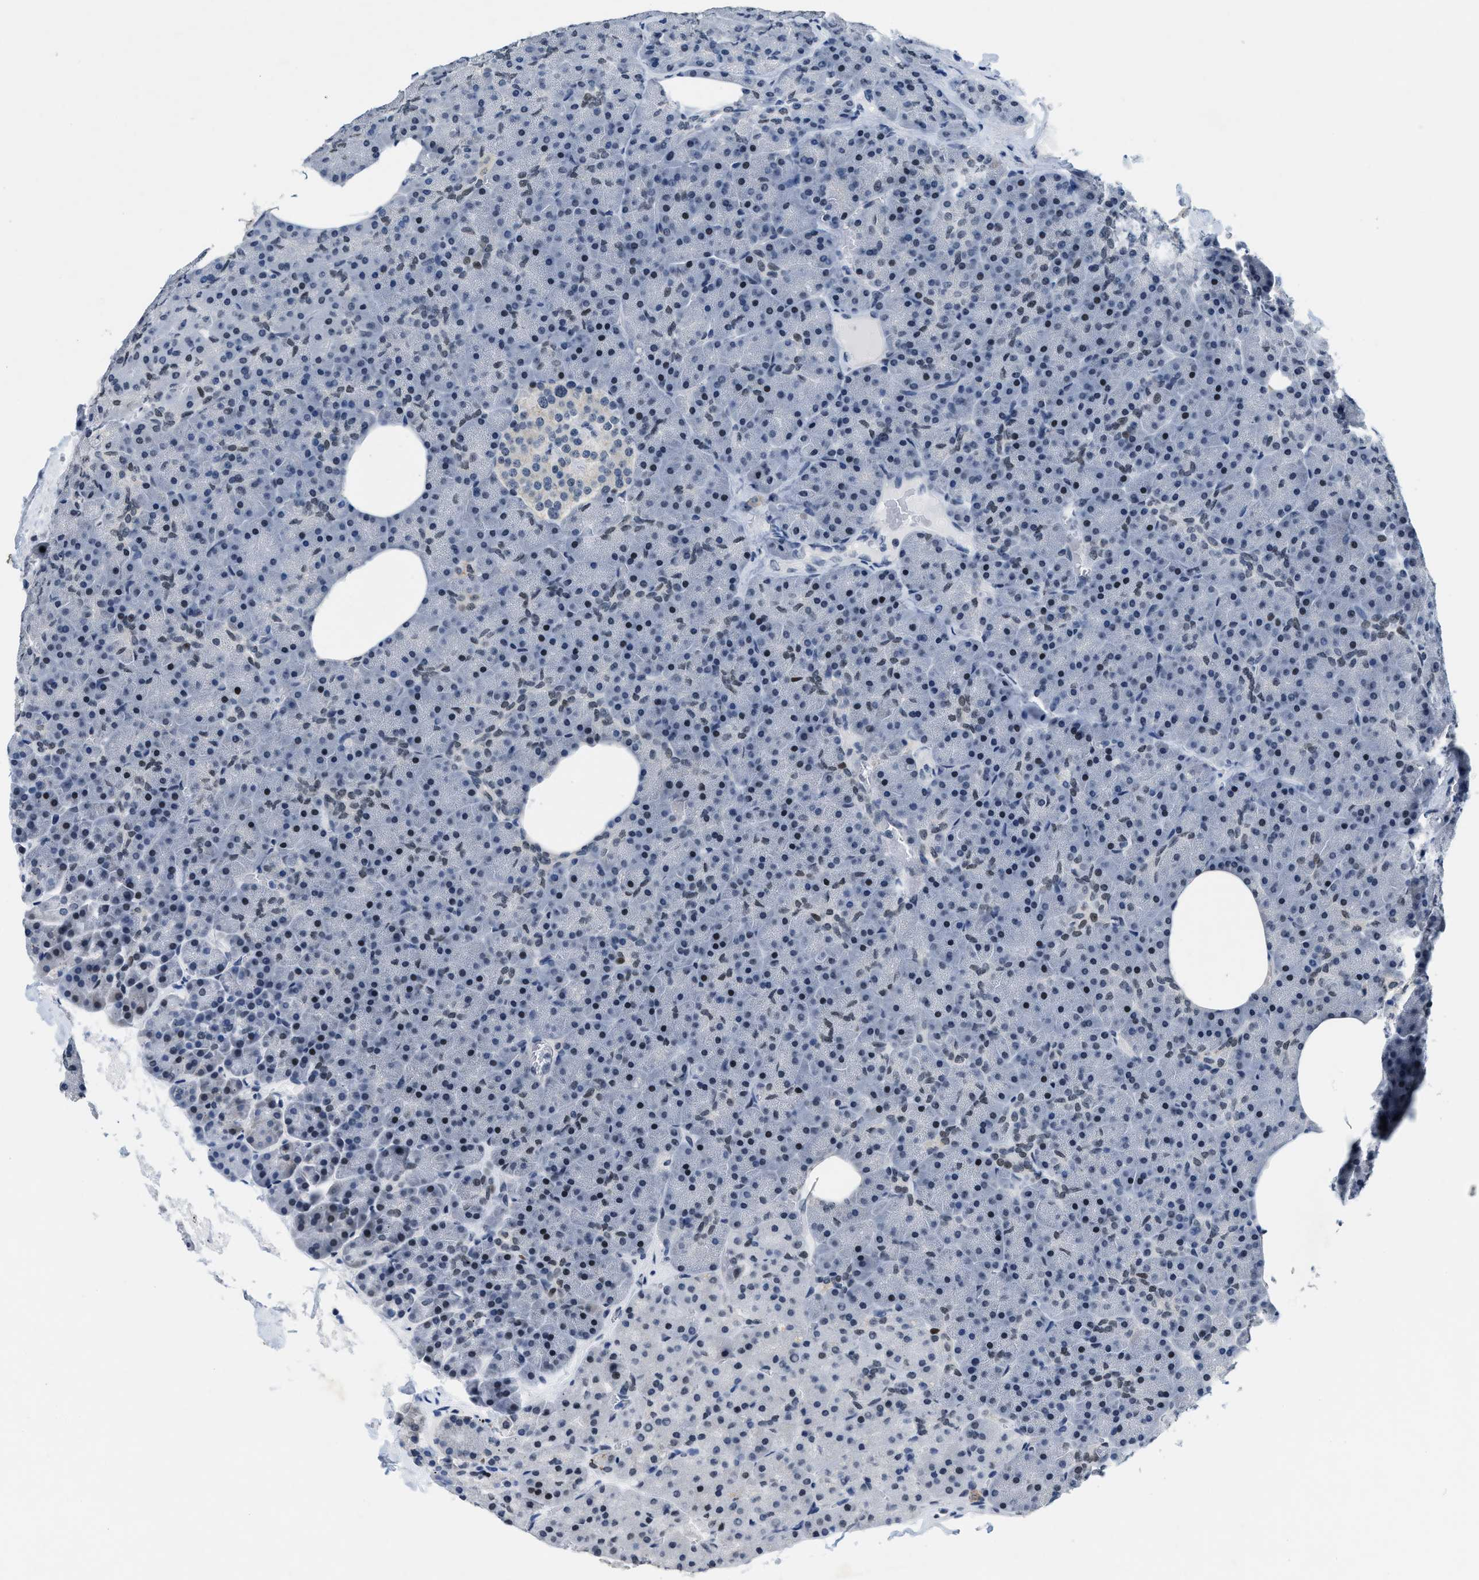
{"staining": {"intensity": "moderate", "quantity": "<25%", "location": "nuclear"}, "tissue": "pancreas", "cell_type": "Exocrine glandular cells", "image_type": "normal", "snomed": [{"axis": "morphology", "description": "Normal tissue, NOS"}, {"axis": "morphology", "description": "Carcinoid, malignant, NOS"}, {"axis": "topography", "description": "Pancreas"}], "caption": "A photomicrograph showing moderate nuclear staining in approximately <25% of exocrine glandular cells in unremarkable pancreas, as visualized by brown immunohistochemical staining.", "gene": "SETD1B", "patient": {"sex": "female", "age": 35}}